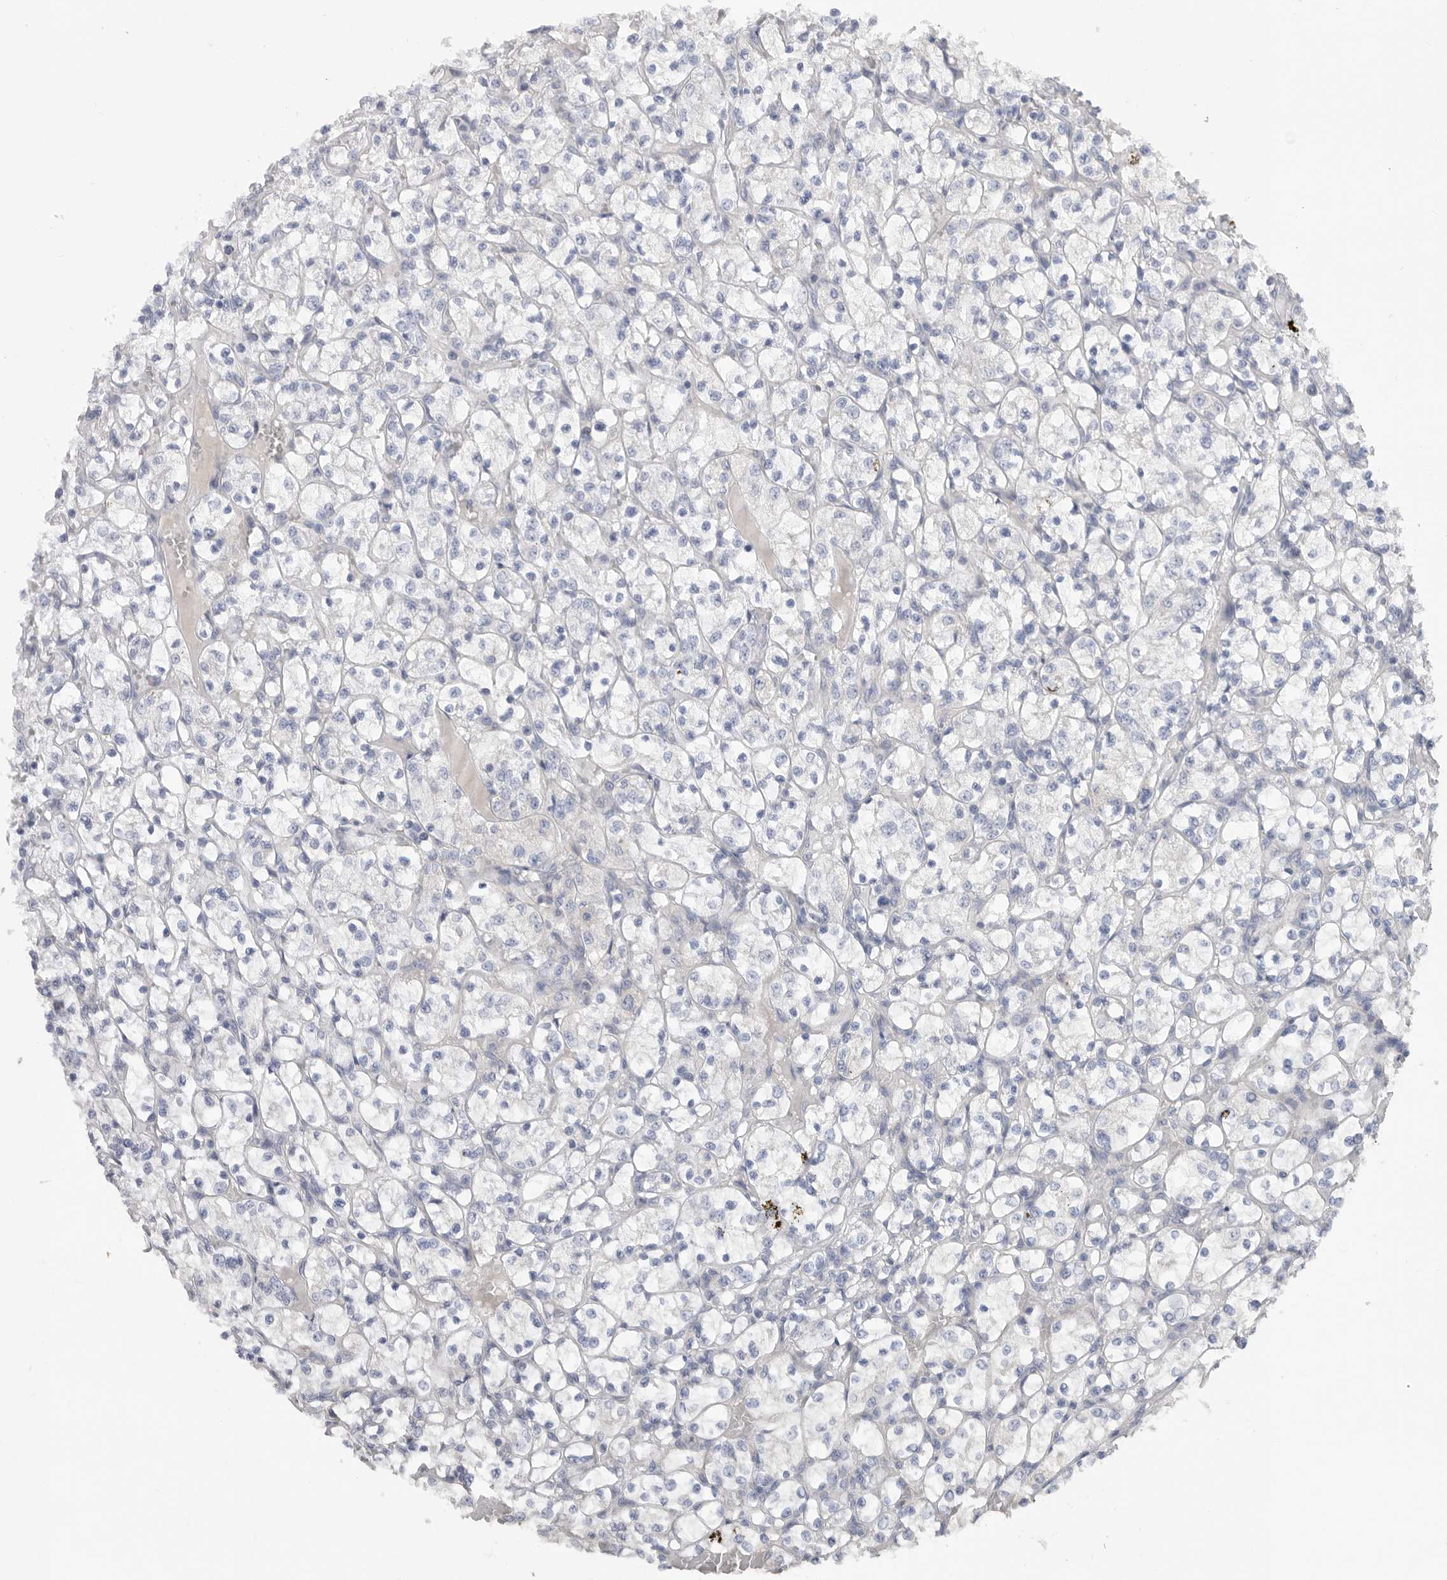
{"staining": {"intensity": "negative", "quantity": "none", "location": "none"}, "tissue": "renal cancer", "cell_type": "Tumor cells", "image_type": "cancer", "snomed": [{"axis": "morphology", "description": "Adenocarcinoma, NOS"}, {"axis": "topography", "description": "Kidney"}], "caption": "Tumor cells show no significant staining in renal cancer.", "gene": "MTFR1L", "patient": {"sex": "female", "age": 69}}